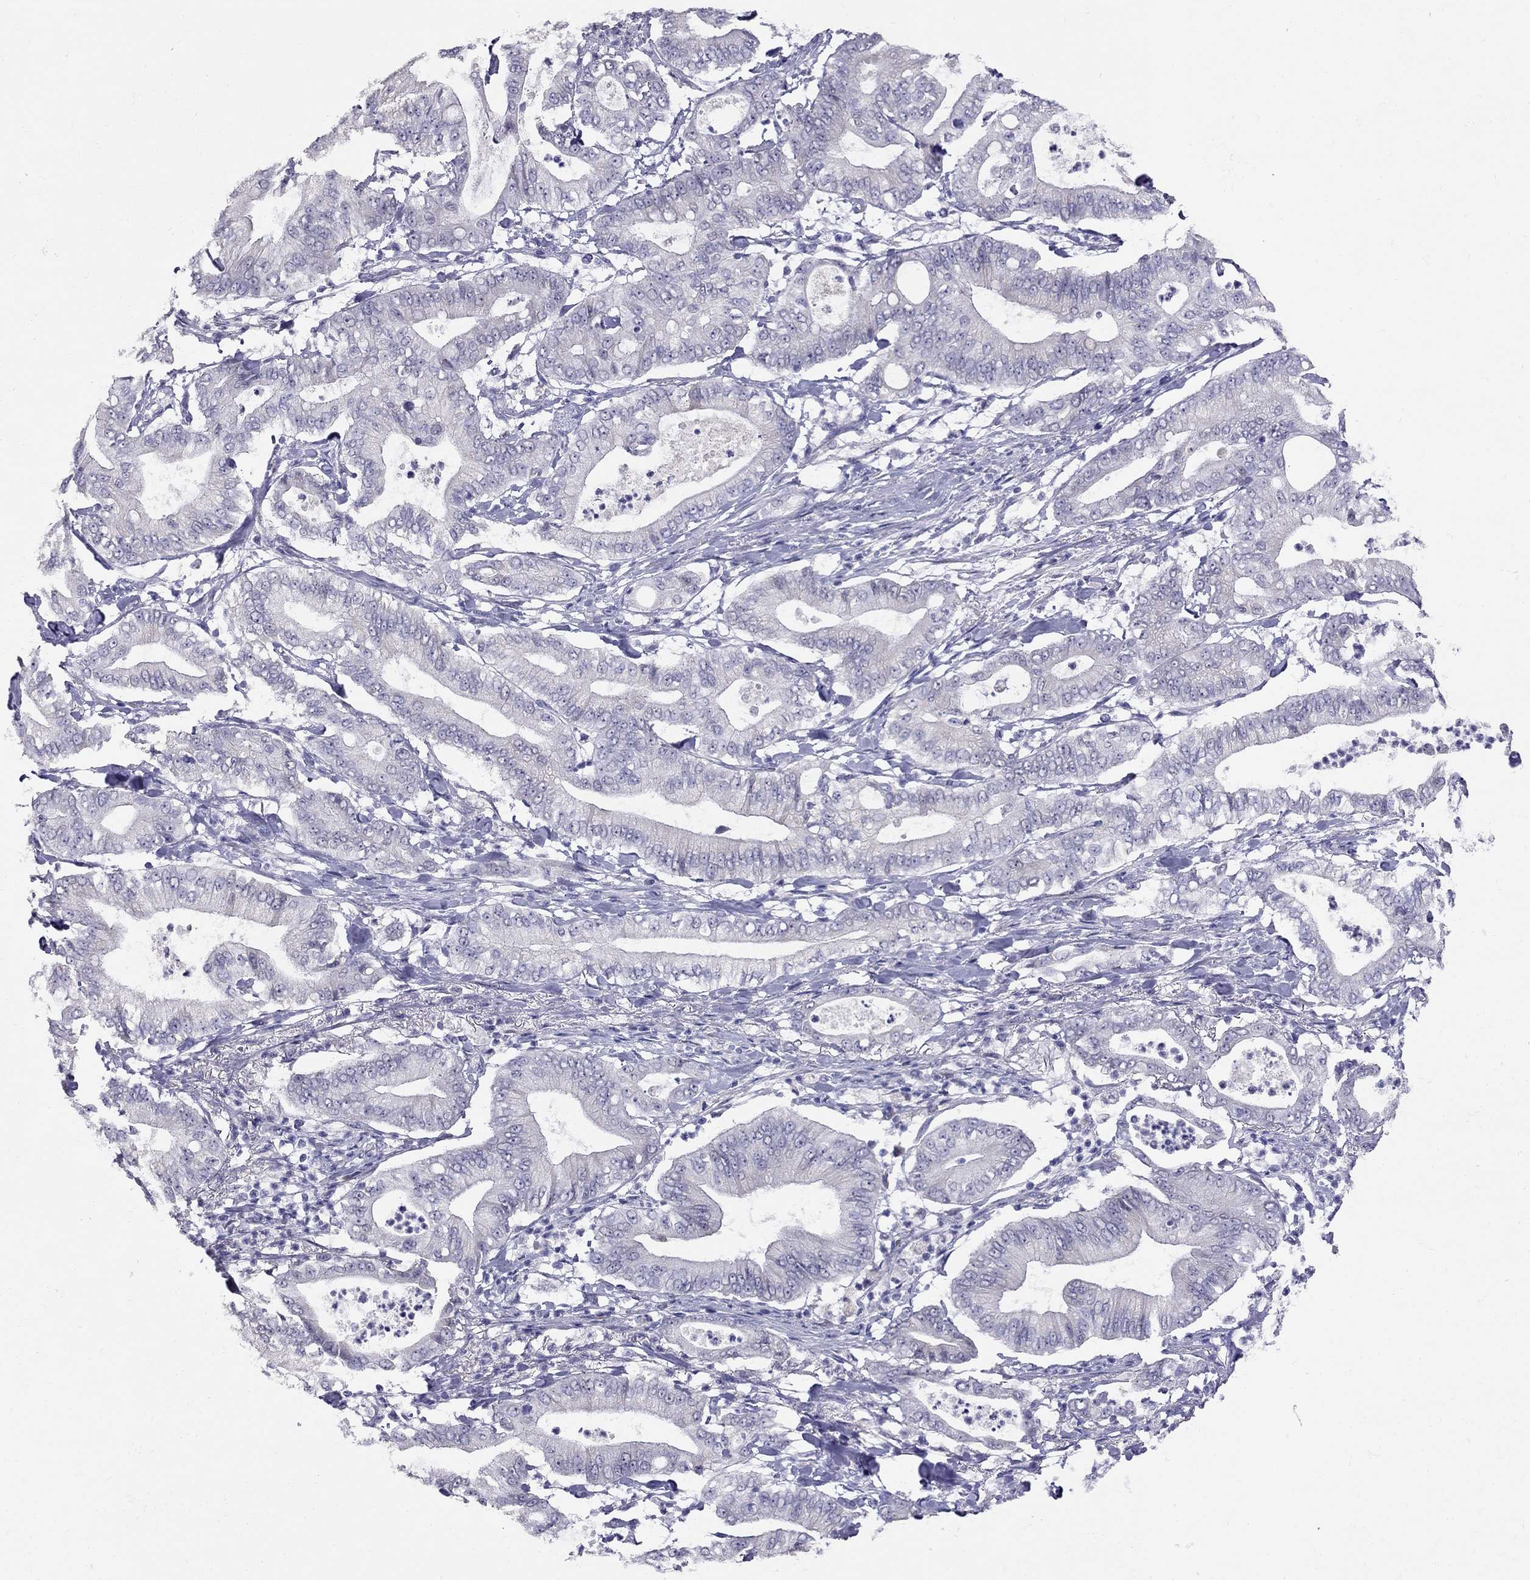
{"staining": {"intensity": "negative", "quantity": "none", "location": "none"}, "tissue": "pancreatic cancer", "cell_type": "Tumor cells", "image_type": "cancer", "snomed": [{"axis": "morphology", "description": "Adenocarcinoma, NOS"}, {"axis": "topography", "description": "Pancreas"}], "caption": "Immunohistochemistry micrograph of pancreatic cancer (adenocarcinoma) stained for a protein (brown), which reveals no staining in tumor cells.", "gene": "MYO3B", "patient": {"sex": "male", "age": 71}}